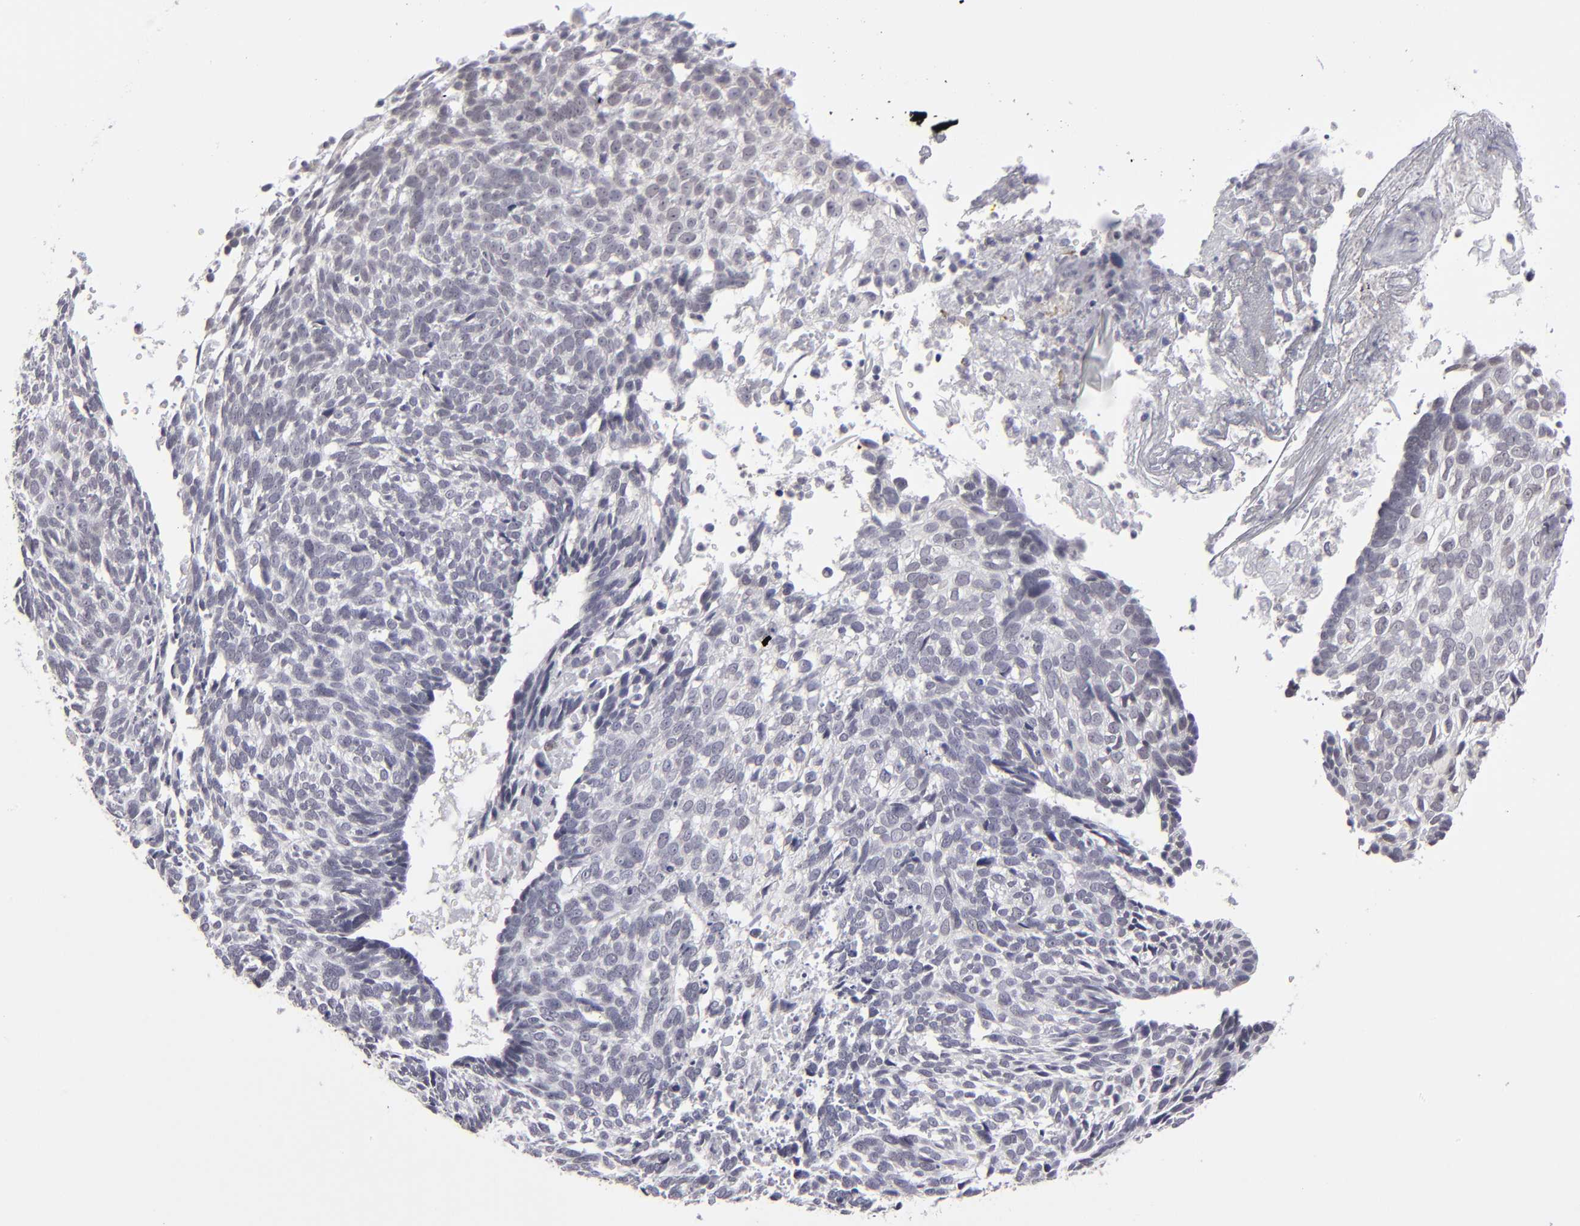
{"staining": {"intensity": "negative", "quantity": "none", "location": "none"}, "tissue": "skin cancer", "cell_type": "Tumor cells", "image_type": "cancer", "snomed": [{"axis": "morphology", "description": "Basal cell carcinoma"}, {"axis": "topography", "description": "Skin"}], "caption": "Immunohistochemistry of skin cancer reveals no staining in tumor cells.", "gene": "ZNF175", "patient": {"sex": "male", "age": 72}}